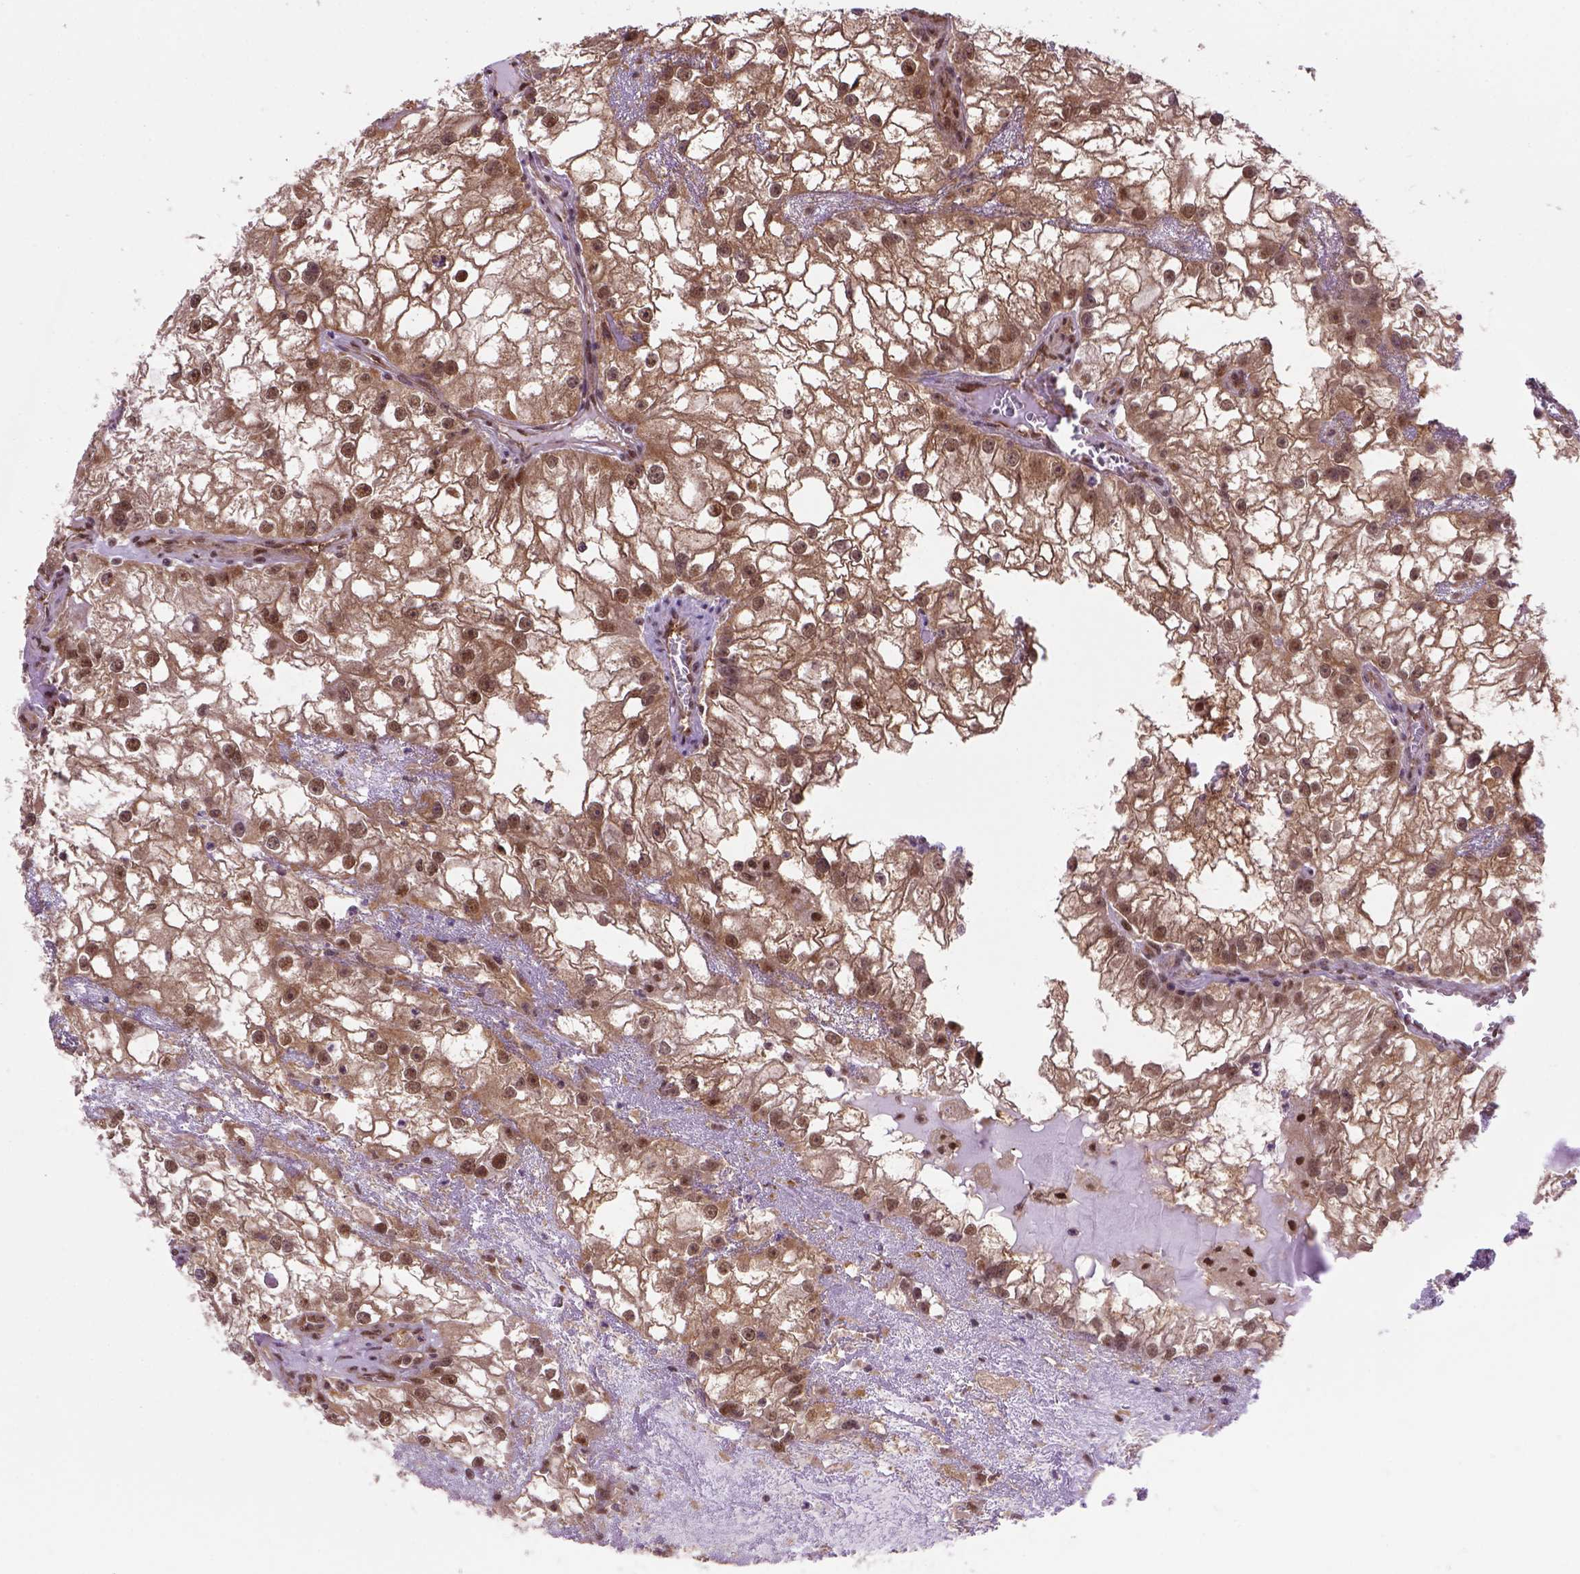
{"staining": {"intensity": "strong", "quantity": "25%-75%", "location": "cytoplasmic/membranous,nuclear"}, "tissue": "renal cancer", "cell_type": "Tumor cells", "image_type": "cancer", "snomed": [{"axis": "morphology", "description": "Adenocarcinoma, NOS"}, {"axis": "topography", "description": "Kidney"}], "caption": "The immunohistochemical stain shows strong cytoplasmic/membranous and nuclear positivity in tumor cells of adenocarcinoma (renal) tissue.", "gene": "PSMC2", "patient": {"sex": "male", "age": 59}}